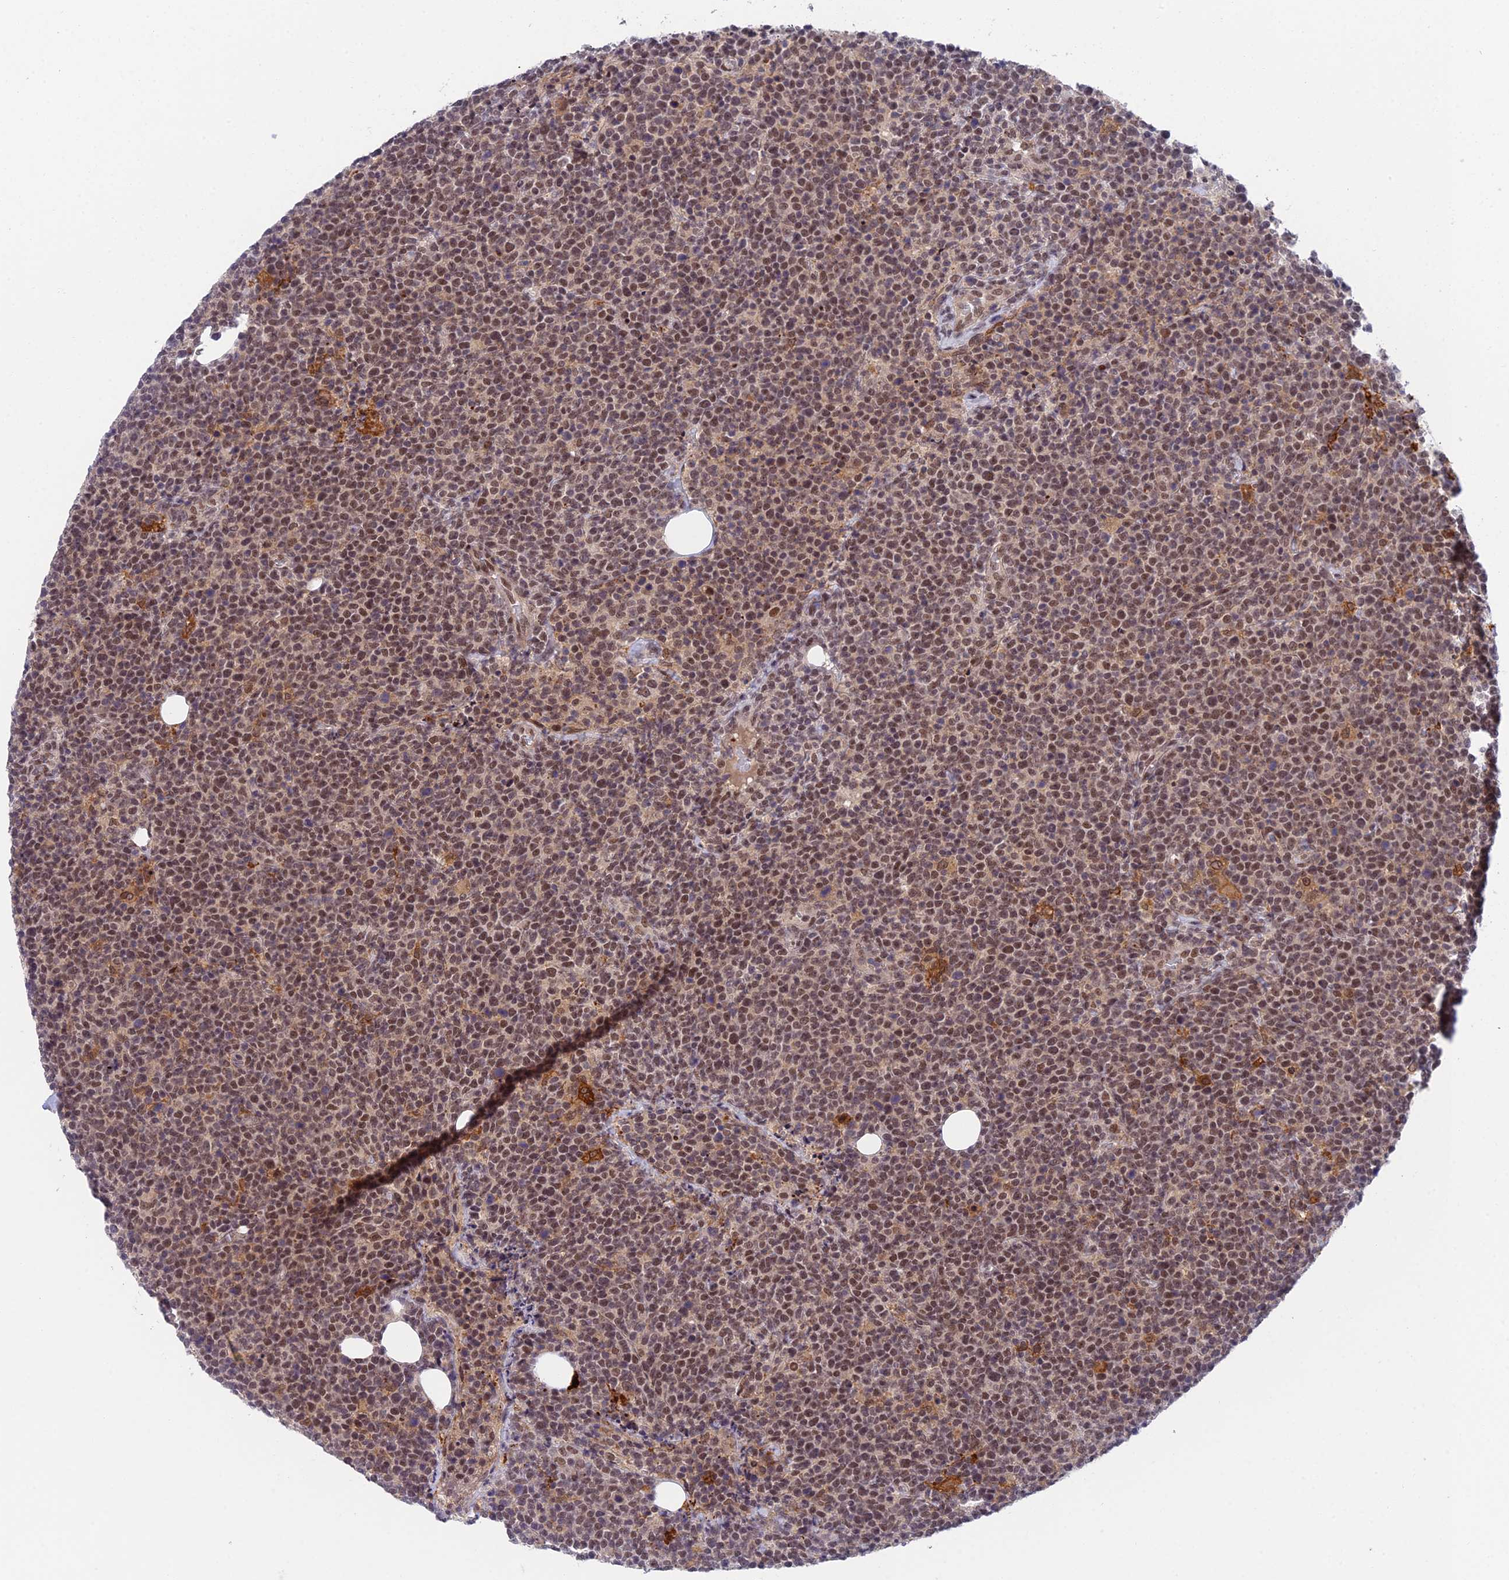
{"staining": {"intensity": "moderate", "quantity": "25%-75%", "location": "nuclear"}, "tissue": "lymphoma", "cell_type": "Tumor cells", "image_type": "cancer", "snomed": [{"axis": "morphology", "description": "Malignant lymphoma, non-Hodgkin's type, High grade"}, {"axis": "topography", "description": "Lymph node"}], "caption": "Tumor cells demonstrate moderate nuclear expression in about 25%-75% of cells in lymphoma.", "gene": "NSMCE1", "patient": {"sex": "male", "age": 61}}